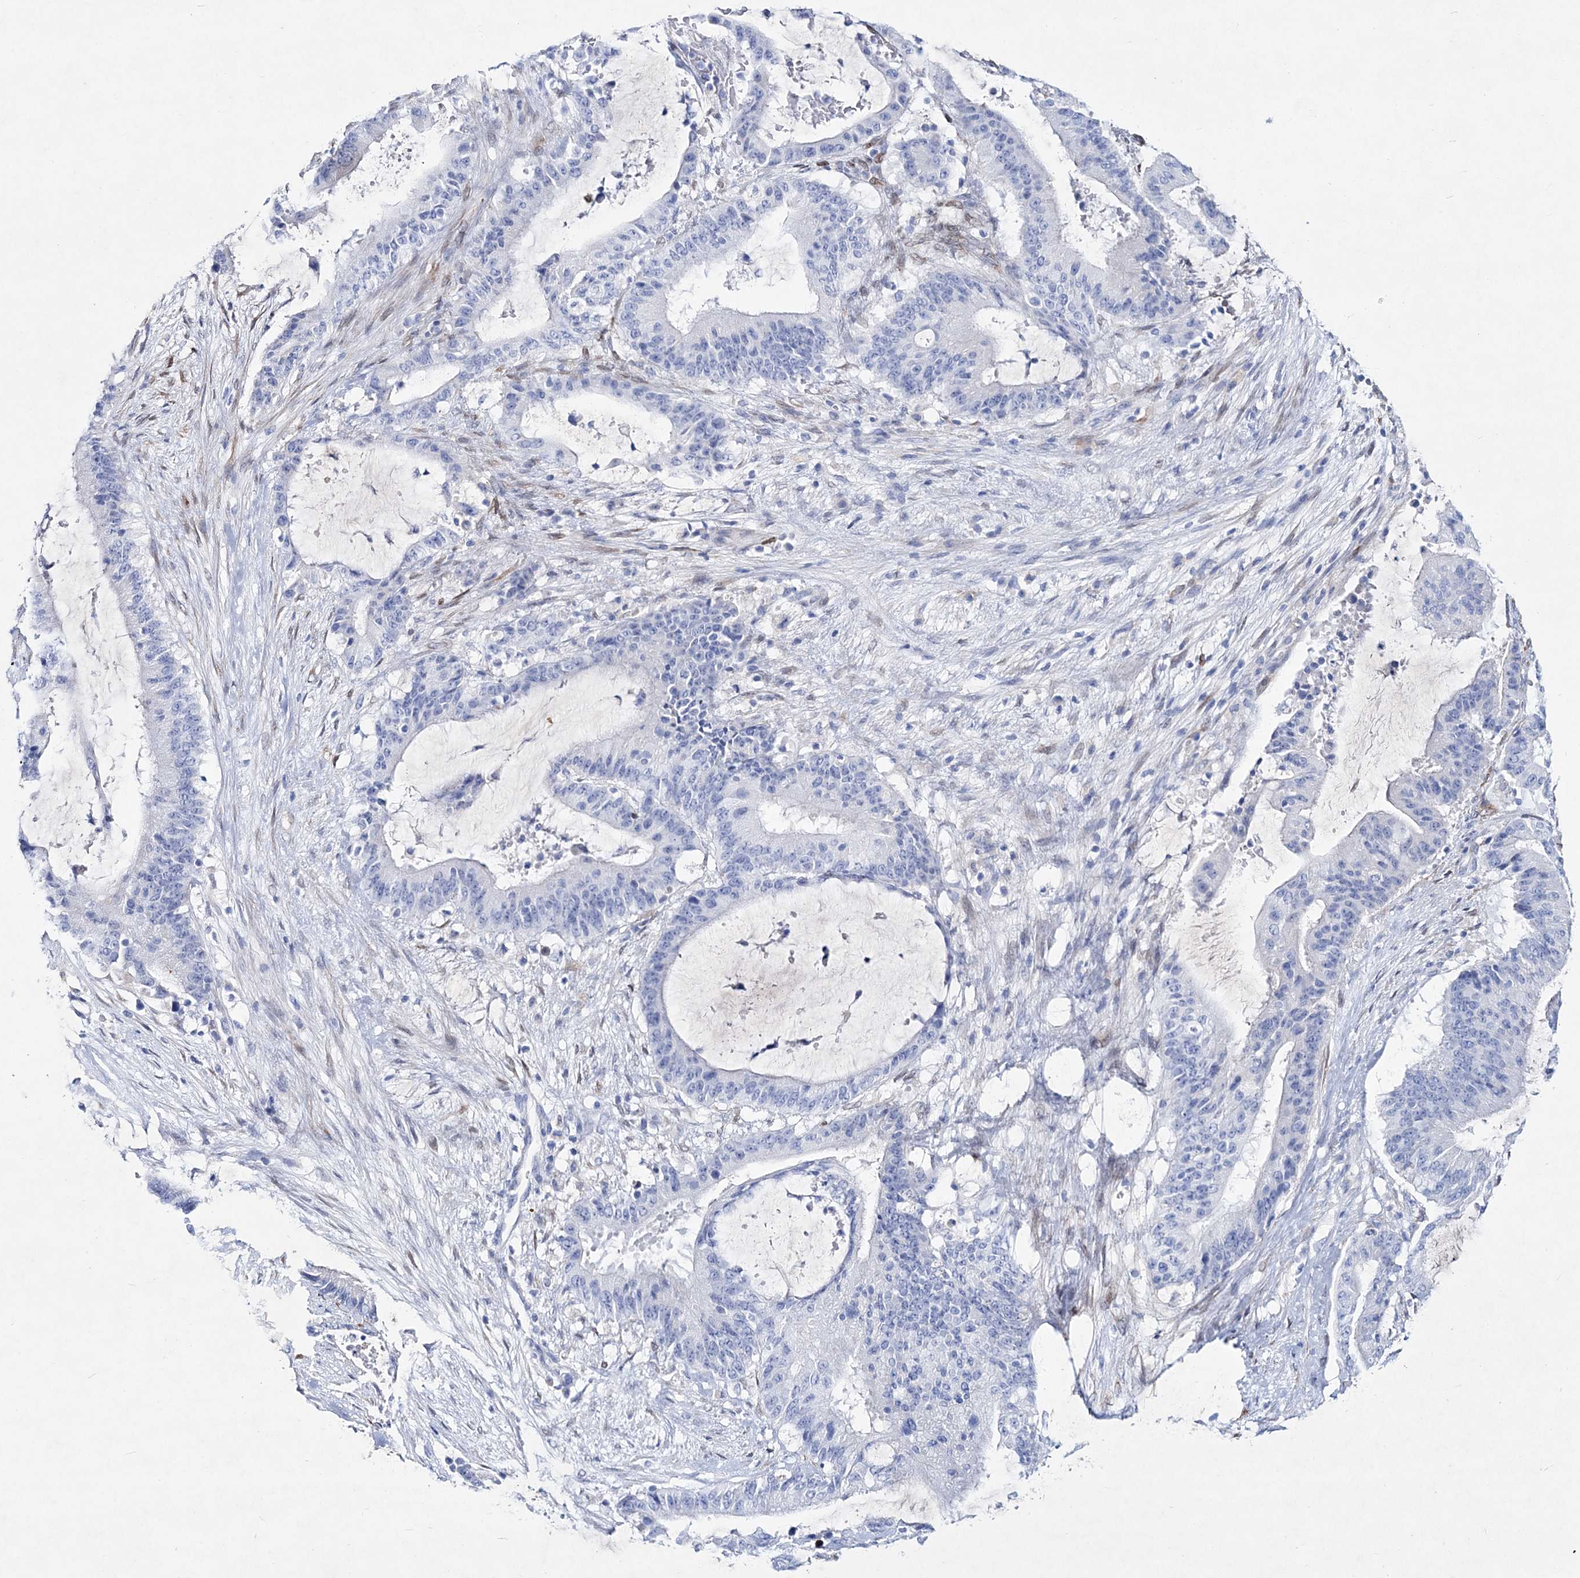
{"staining": {"intensity": "negative", "quantity": "none", "location": "none"}, "tissue": "liver cancer", "cell_type": "Tumor cells", "image_type": "cancer", "snomed": [{"axis": "morphology", "description": "Normal tissue, NOS"}, {"axis": "morphology", "description": "Cholangiocarcinoma"}, {"axis": "topography", "description": "Liver"}, {"axis": "topography", "description": "Peripheral nerve tissue"}], "caption": "Immunohistochemistry (IHC) of liver cancer displays no staining in tumor cells.", "gene": "SPINK7", "patient": {"sex": "female", "age": 73}}